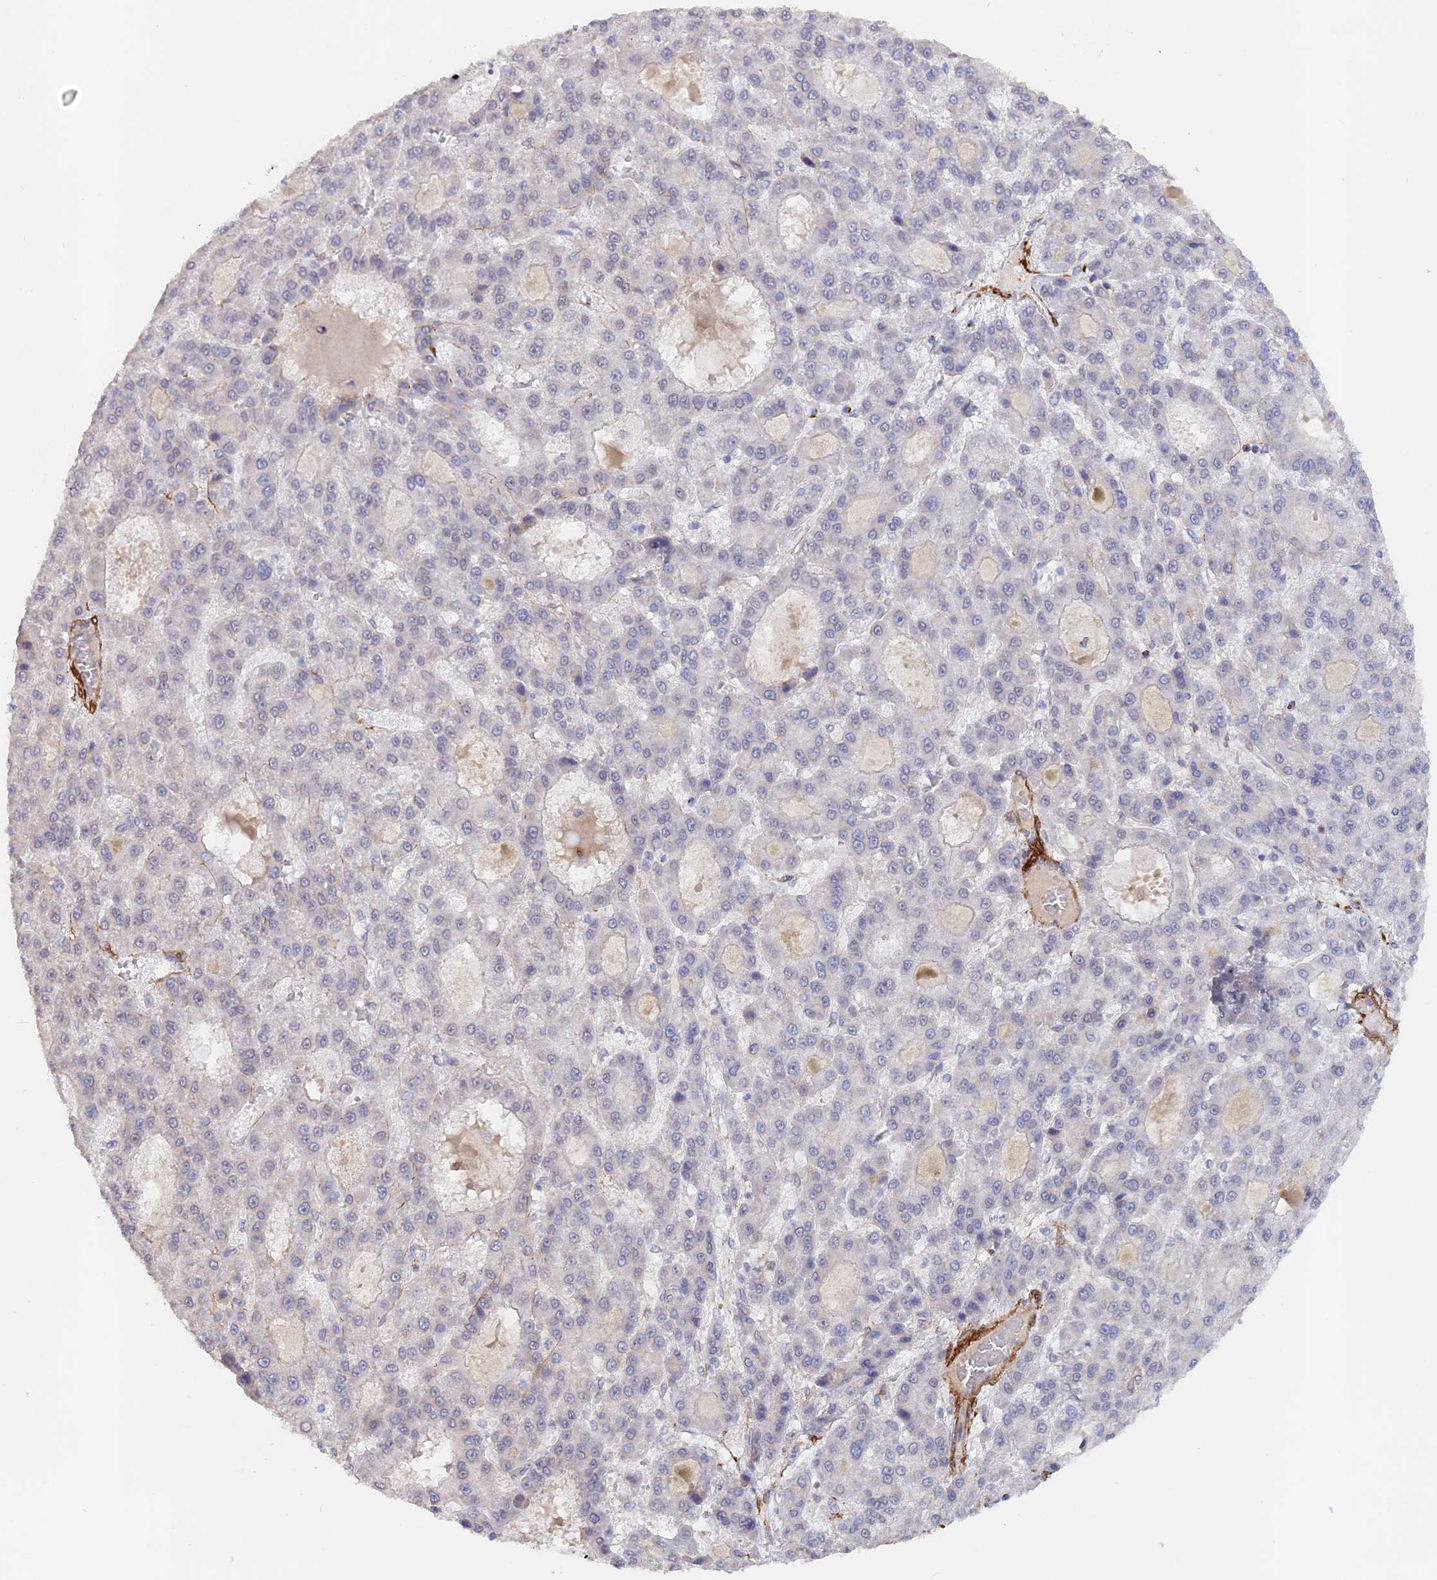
{"staining": {"intensity": "negative", "quantity": "none", "location": "none"}, "tissue": "liver cancer", "cell_type": "Tumor cells", "image_type": "cancer", "snomed": [{"axis": "morphology", "description": "Carcinoma, Hepatocellular, NOS"}, {"axis": "topography", "description": "Liver"}], "caption": "A histopathology image of human liver cancer is negative for staining in tumor cells.", "gene": "CCDC154", "patient": {"sex": "male", "age": 70}}